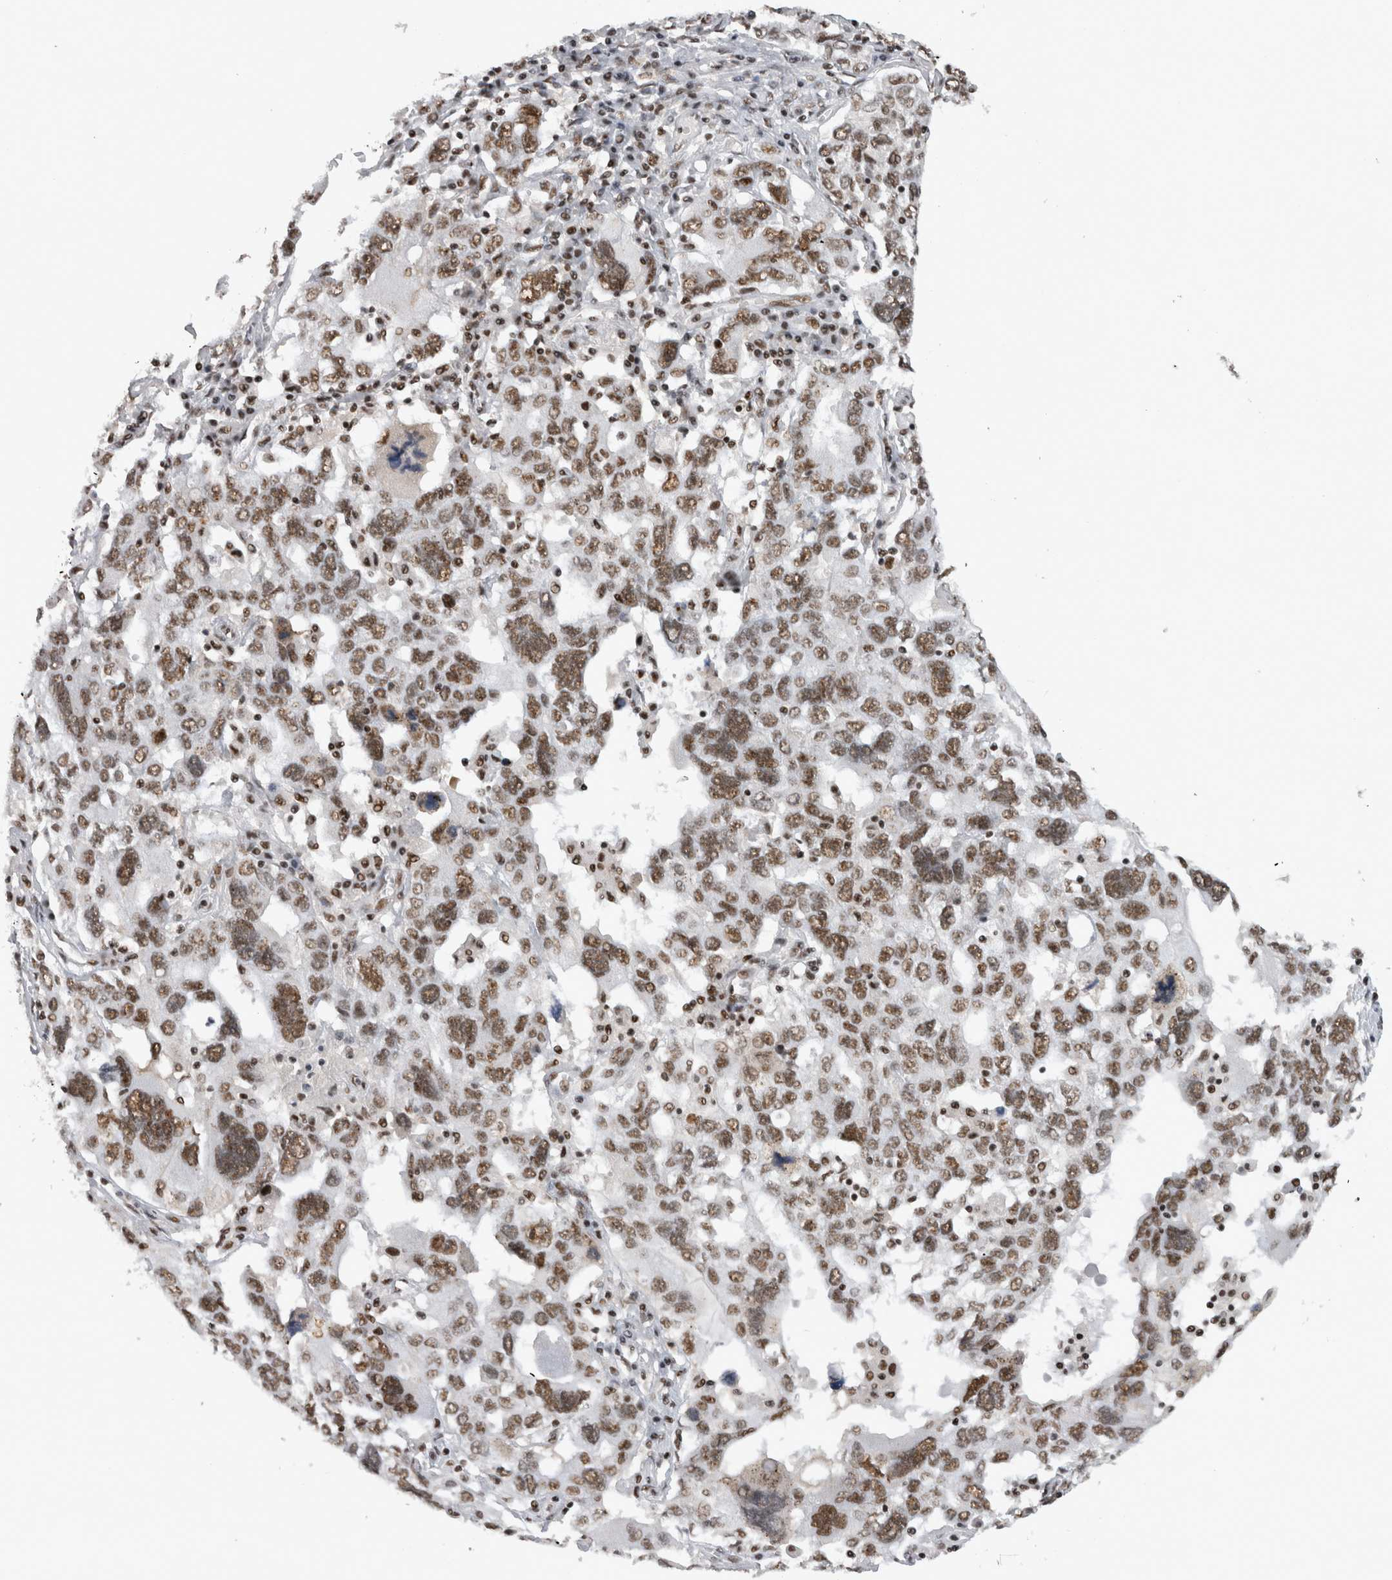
{"staining": {"intensity": "moderate", "quantity": ">75%", "location": "nuclear"}, "tissue": "ovarian cancer", "cell_type": "Tumor cells", "image_type": "cancer", "snomed": [{"axis": "morphology", "description": "Carcinoma, endometroid"}, {"axis": "topography", "description": "Ovary"}], "caption": "IHC of endometroid carcinoma (ovarian) exhibits medium levels of moderate nuclear staining in about >75% of tumor cells. (DAB (3,3'-diaminobenzidine) IHC, brown staining for protein, blue staining for nuclei).", "gene": "CDK11A", "patient": {"sex": "female", "age": 62}}